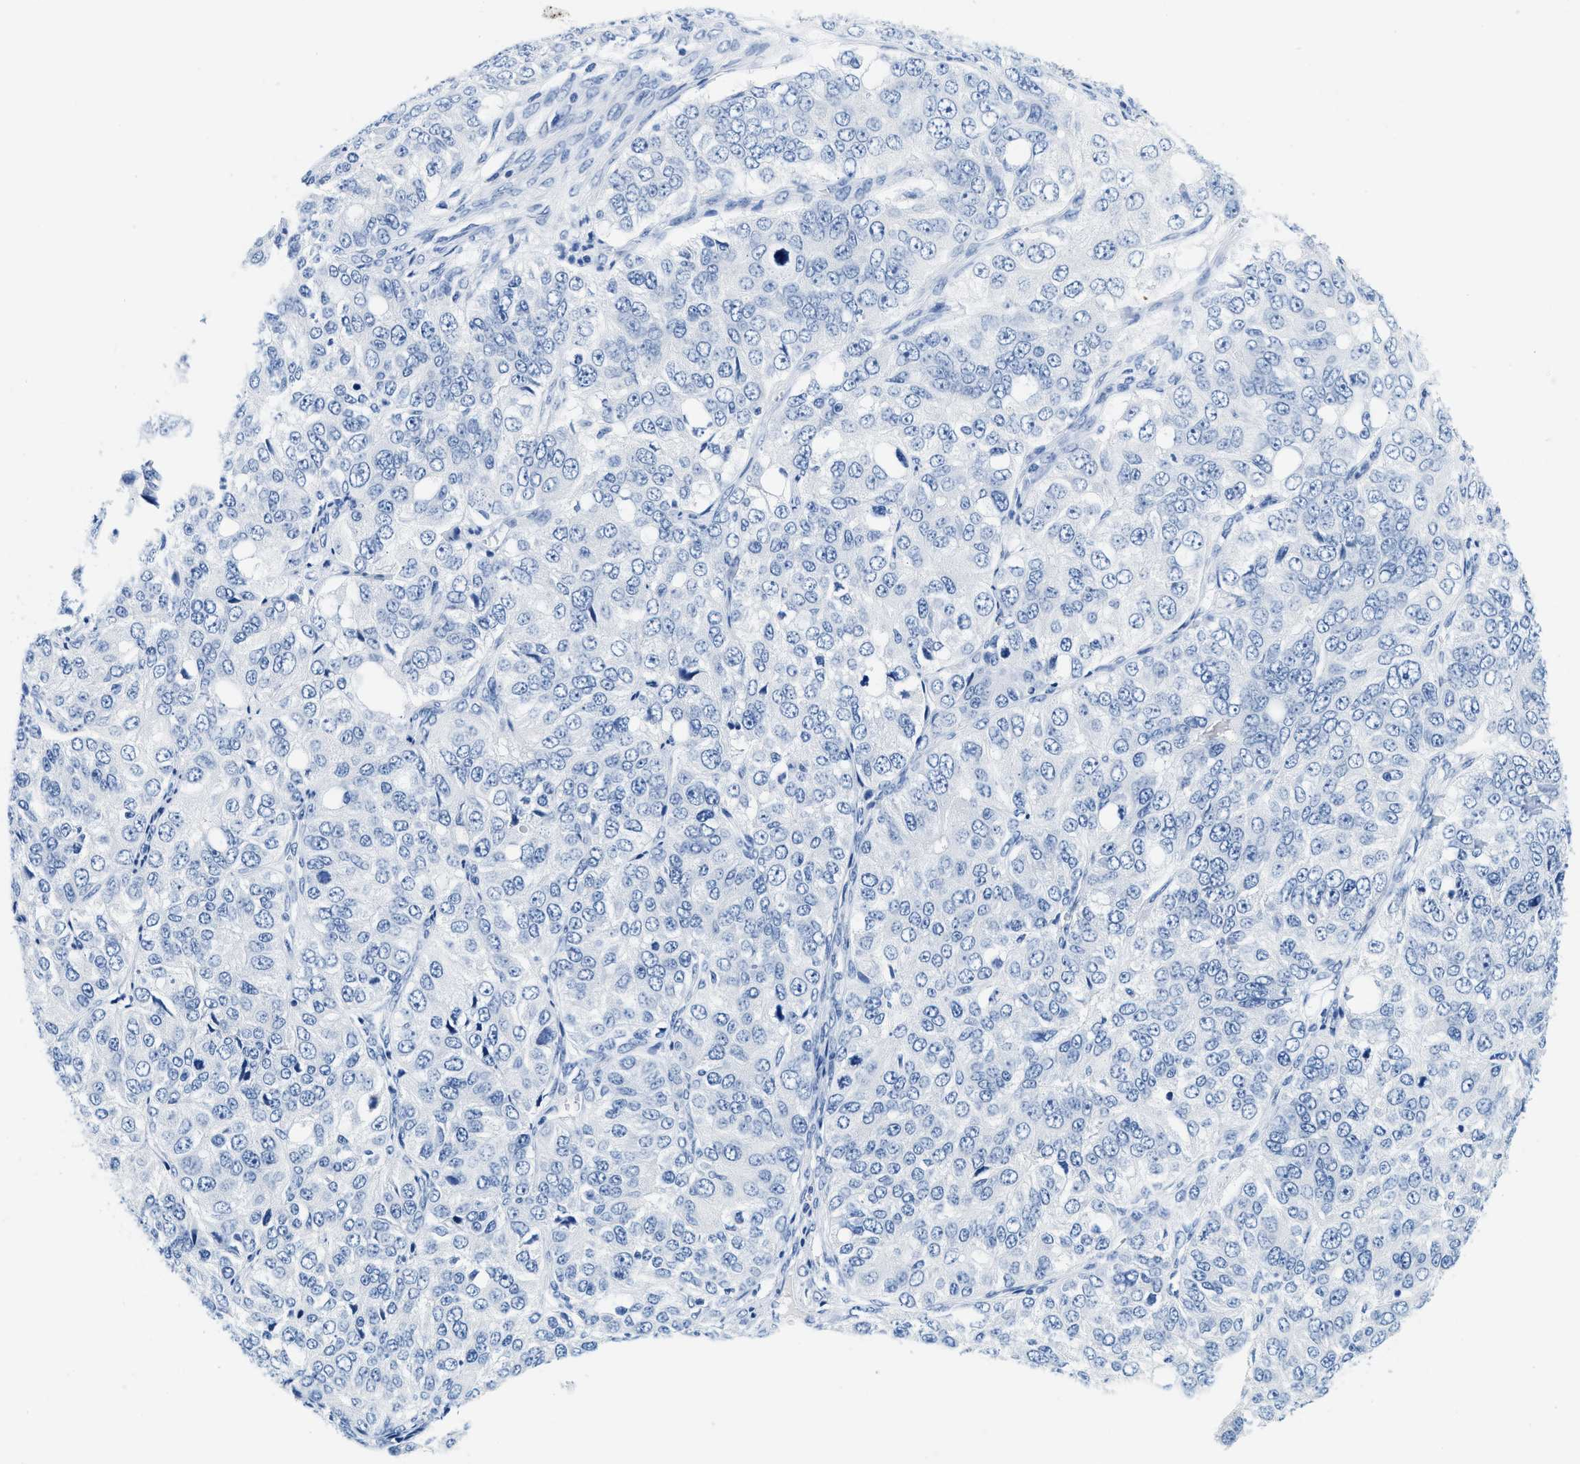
{"staining": {"intensity": "negative", "quantity": "none", "location": "none"}, "tissue": "ovarian cancer", "cell_type": "Tumor cells", "image_type": "cancer", "snomed": [{"axis": "morphology", "description": "Carcinoma, endometroid"}, {"axis": "topography", "description": "Ovary"}], "caption": "An immunohistochemistry (IHC) histopathology image of ovarian cancer (endometroid carcinoma) is shown. There is no staining in tumor cells of ovarian cancer (endometroid carcinoma). (Brightfield microscopy of DAB immunohistochemistry (IHC) at high magnification).", "gene": "GSN", "patient": {"sex": "female", "age": 51}}